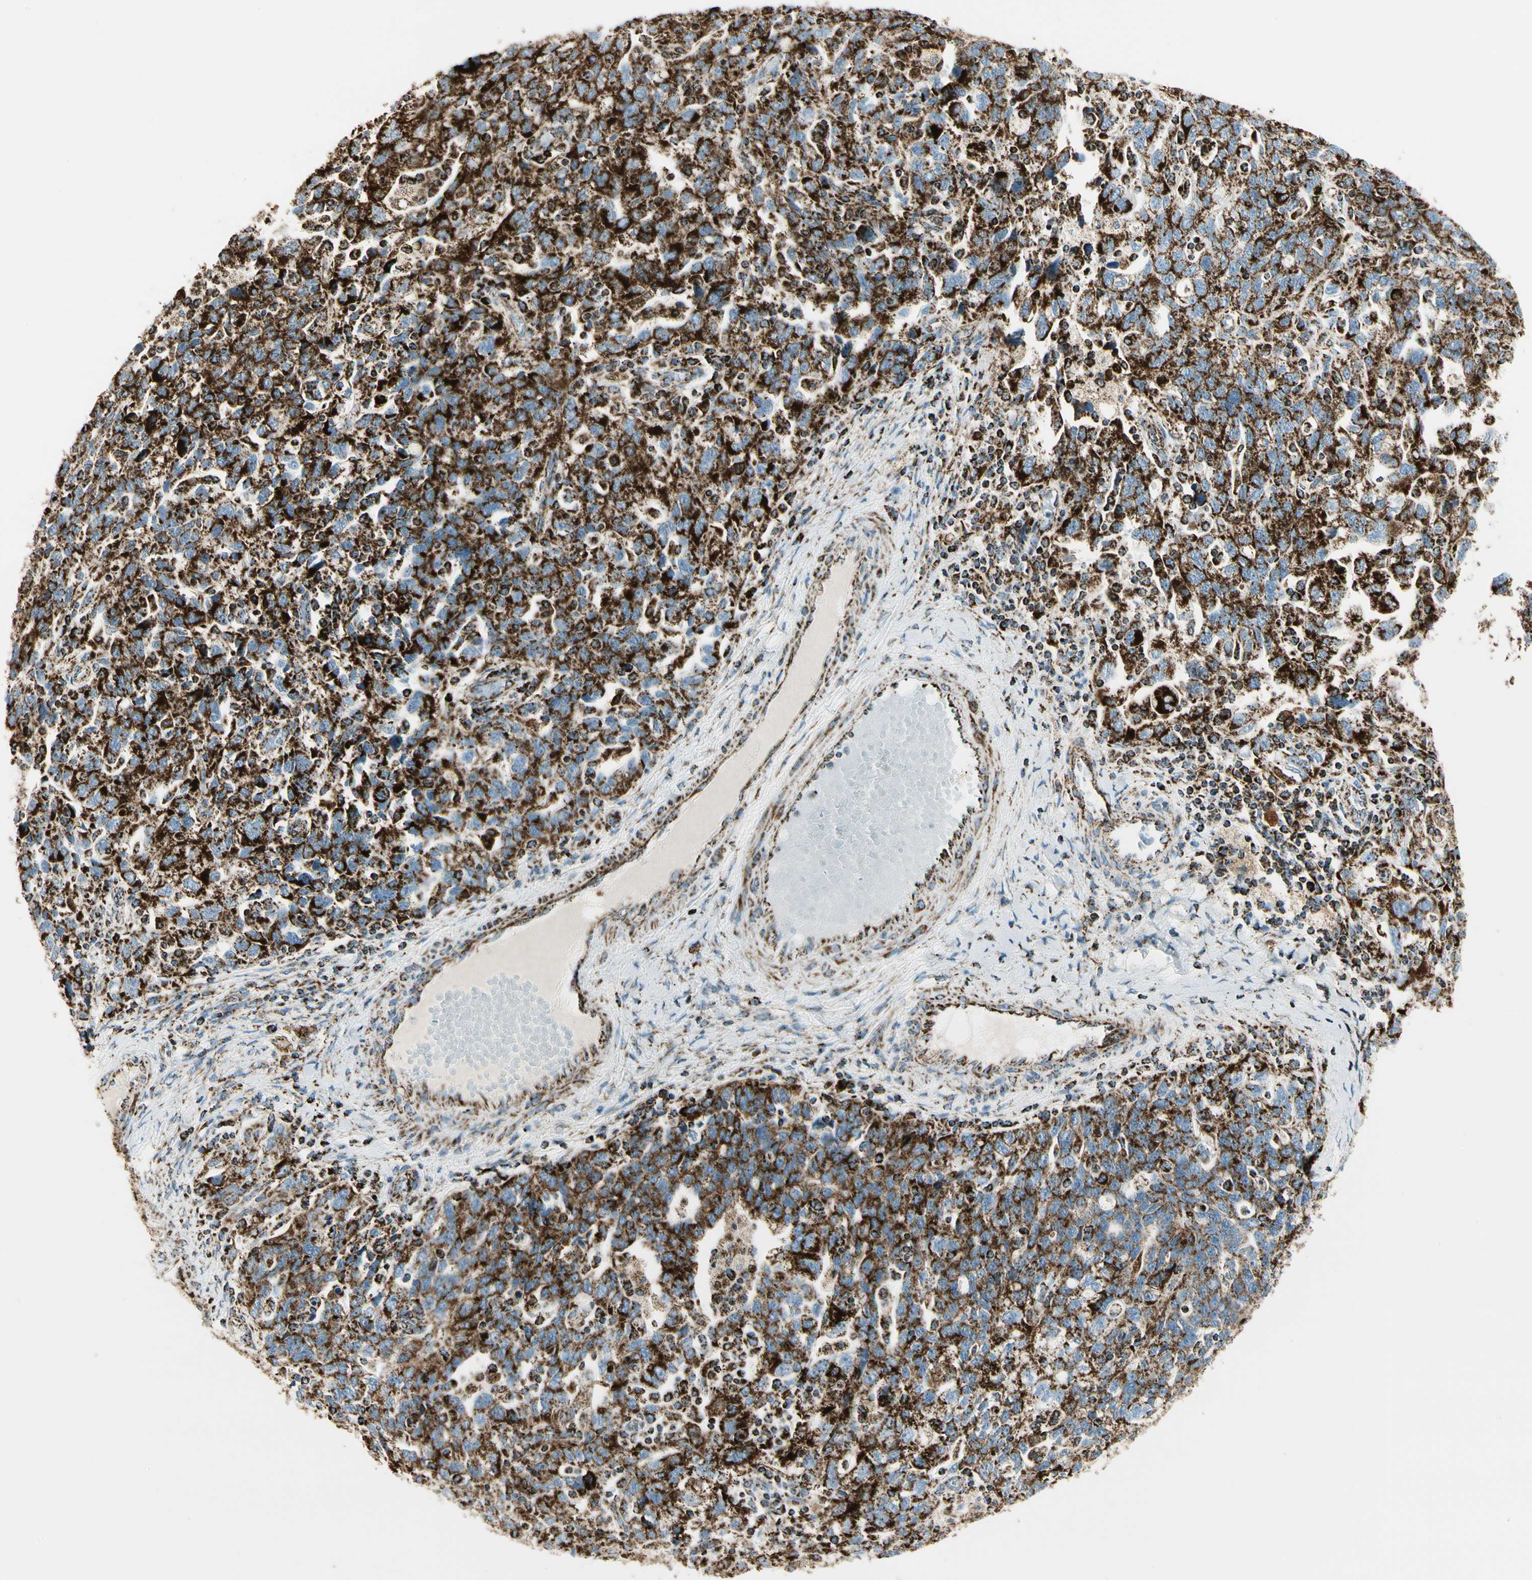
{"staining": {"intensity": "strong", "quantity": ">75%", "location": "cytoplasmic/membranous"}, "tissue": "ovarian cancer", "cell_type": "Tumor cells", "image_type": "cancer", "snomed": [{"axis": "morphology", "description": "Carcinoma, NOS"}, {"axis": "morphology", "description": "Cystadenocarcinoma, serous, NOS"}, {"axis": "topography", "description": "Ovary"}], "caption": "There is high levels of strong cytoplasmic/membranous expression in tumor cells of ovarian serous cystadenocarcinoma, as demonstrated by immunohistochemical staining (brown color).", "gene": "ME2", "patient": {"sex": "female", "age": 69}}